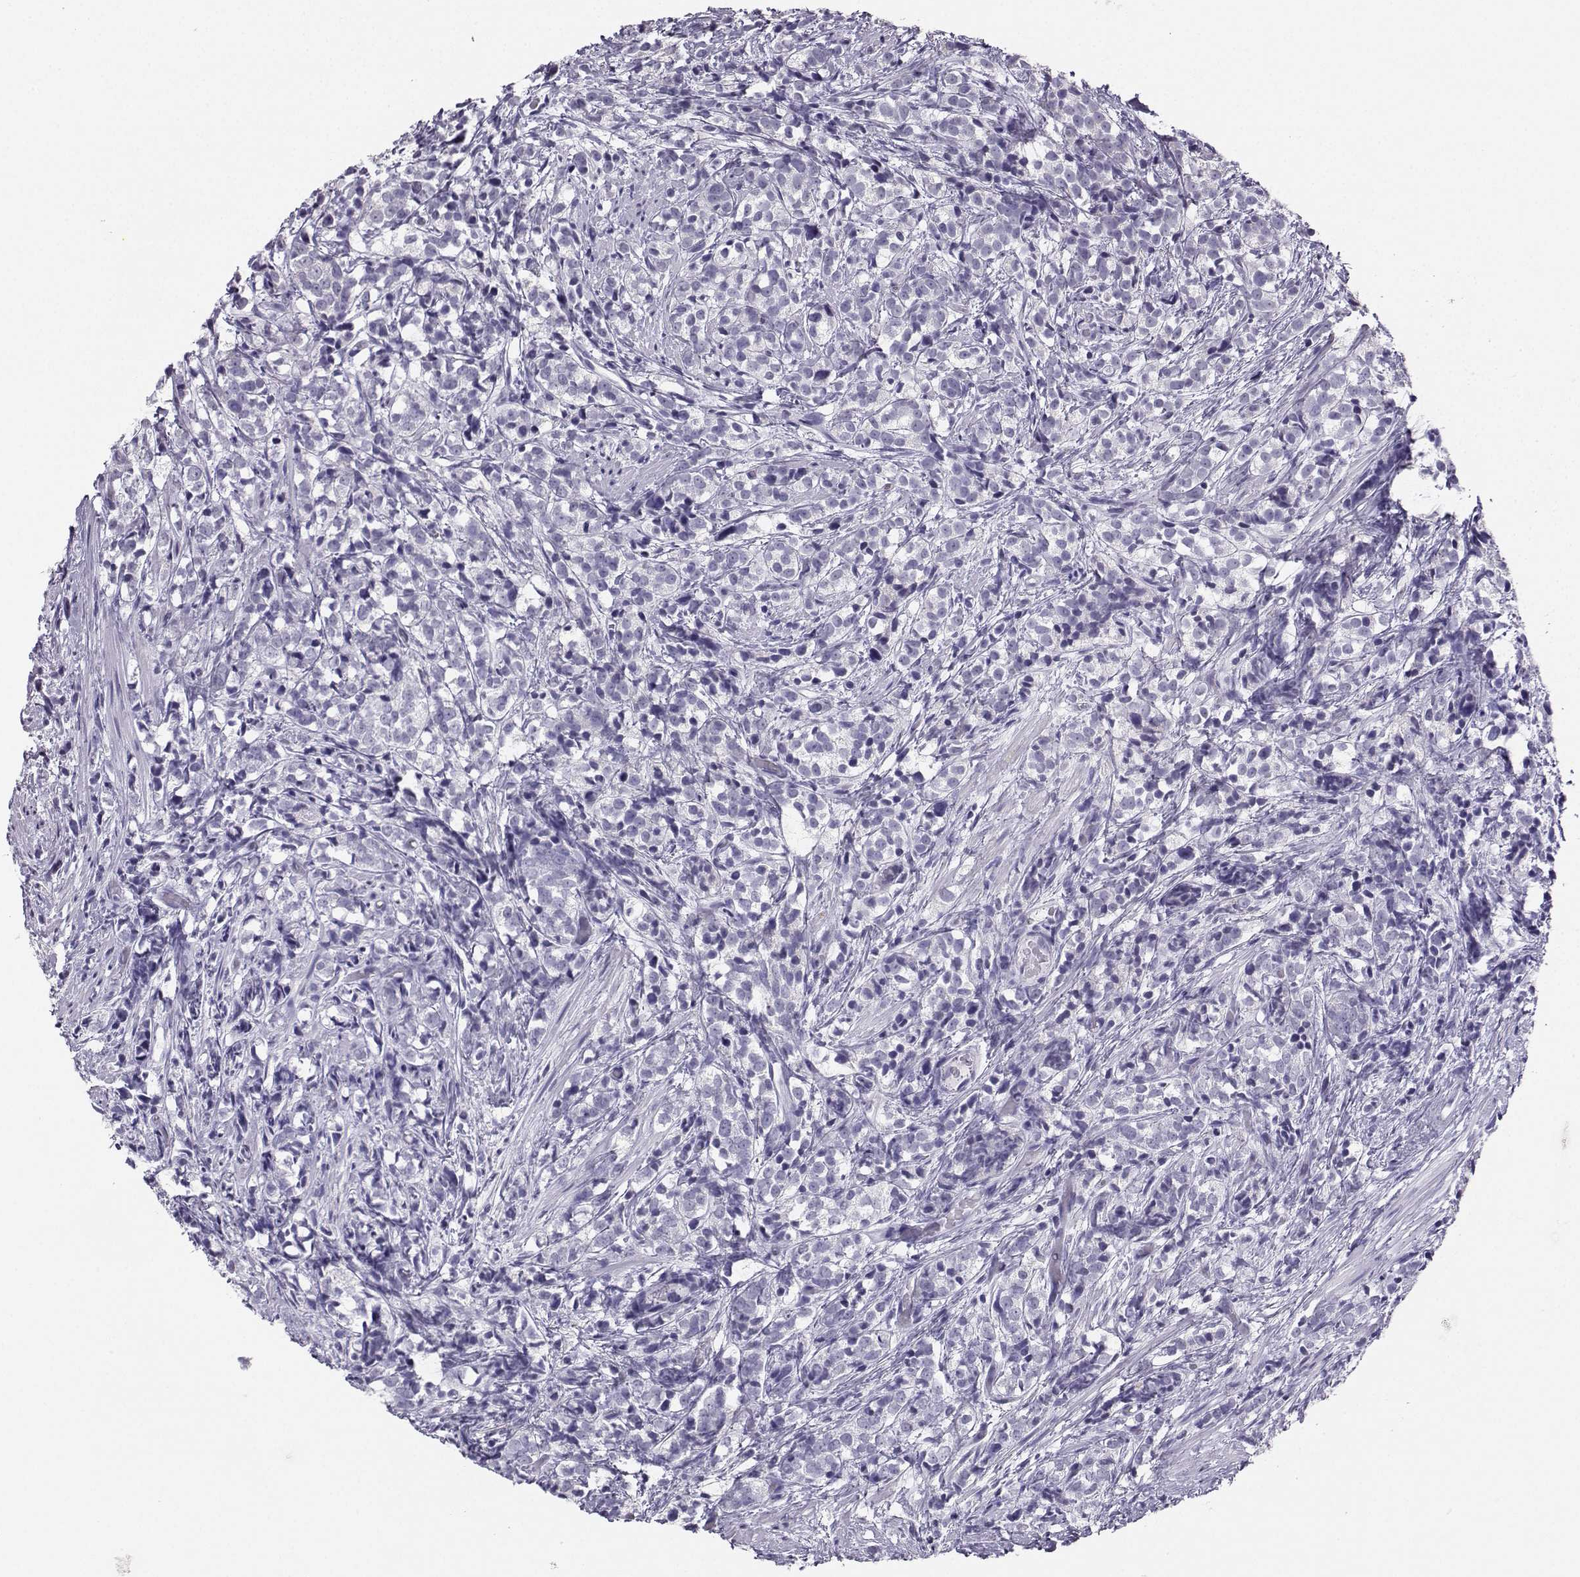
{"staining": {"intensity": "negative", "quantity": "none", "location": "none"}, "tissue": "prostate cancer", "cell_type": "Tumor cells", "image_type": "cancer", "snomed": [{"axis": "morphology", "description": "Adenocarcinoma, High grade"}, {"axis": "topography", "description": "Prostate"}], "caption": "Human prostate cancer stained for a protein using immunohistochemistry (IHC) shows no positivity in tumor cells.", "gene": "AVP", "patient": {"sex": "male", "age": 53}}